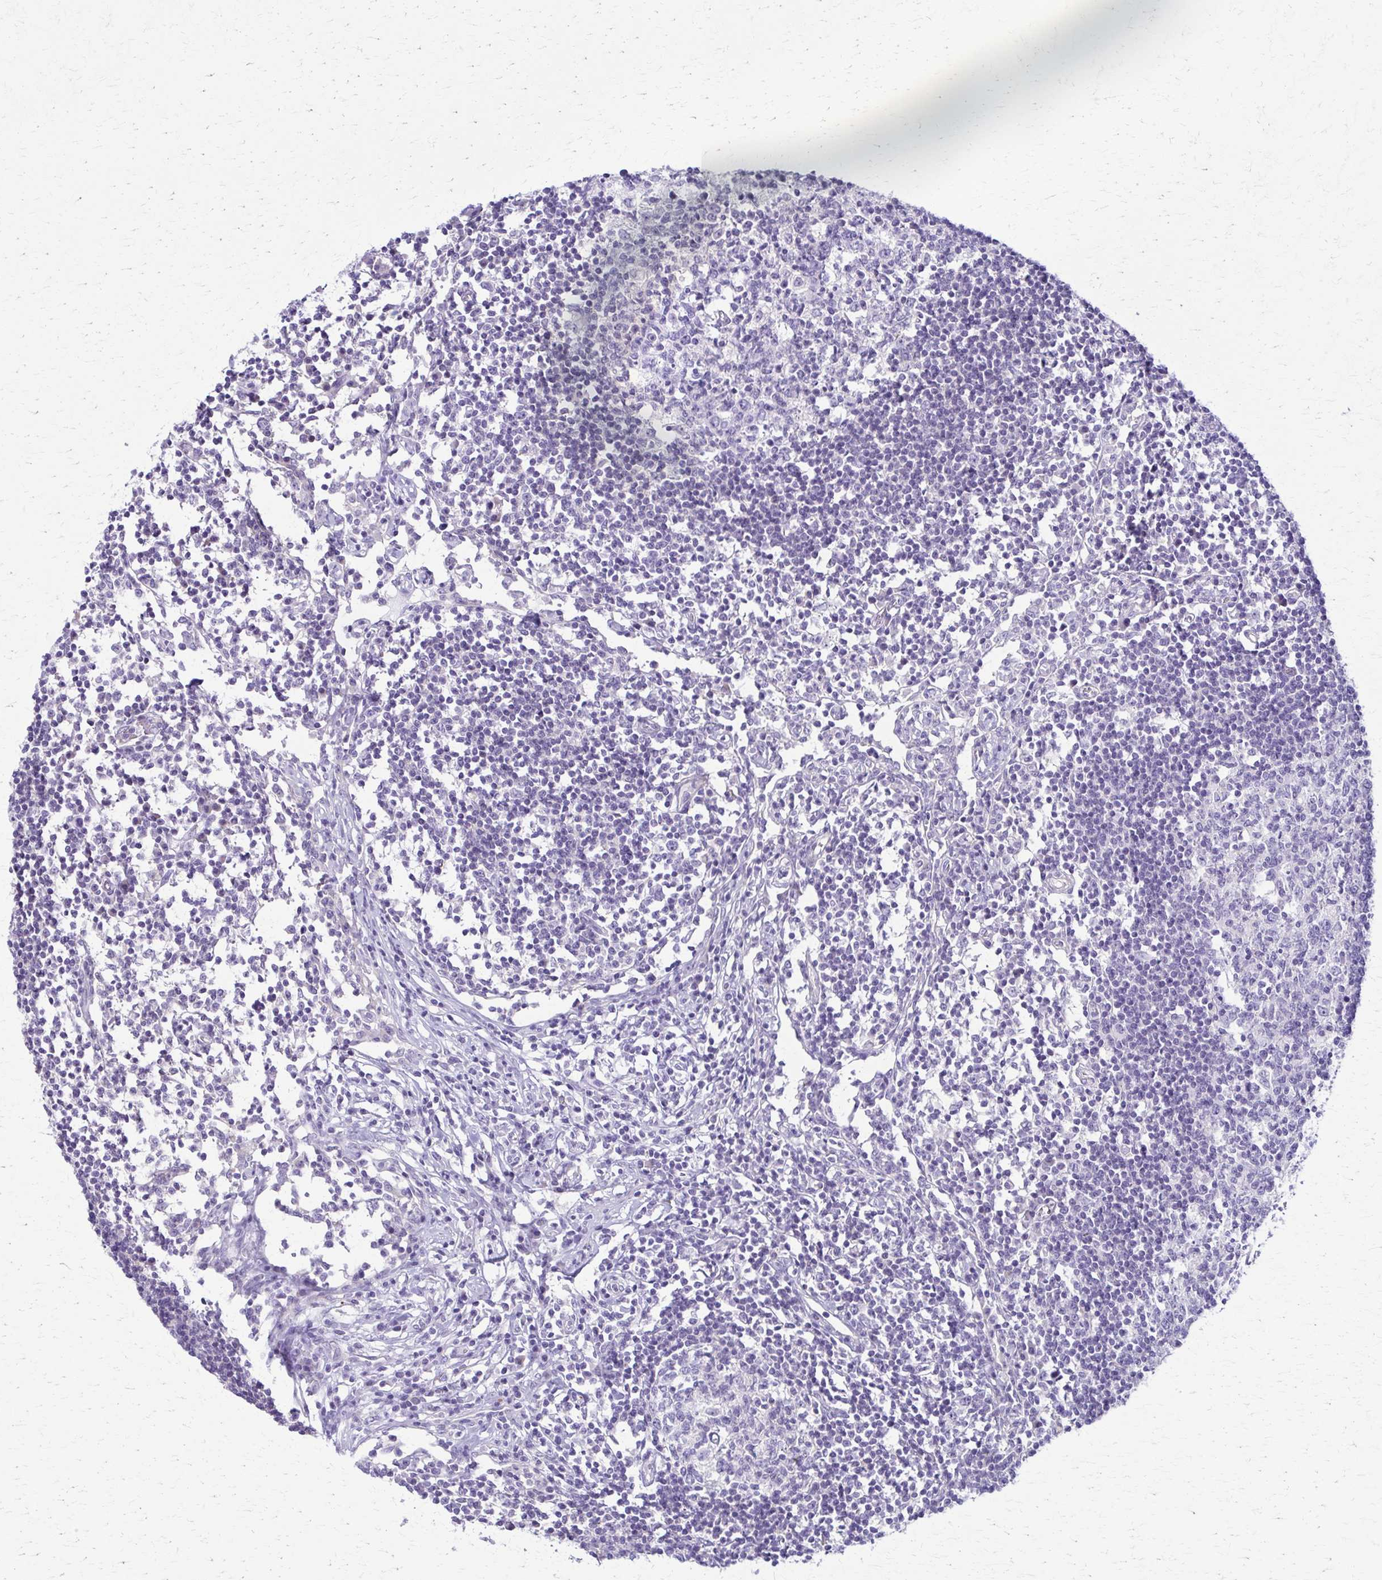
{"staining": {"intensity": "negative", "quantity": "none", "location": "none"}, "tissue": "lymph node", "cell_type": "Germinal center cells", "image_type": "normal", "snomed": [{"axis": "morphology", "description": "Normal tissue, NOS"}, {"axis": "topography", "description": "Lymph node"}], "caption": "IHC histopathology image of normal lymph node stained for a protein (brown), which reveals no positivity in germinal center cells. (Immunohistochemistry, brightfield microscopy, high magnification).", "gene": "DSP", "patient": {"sex": "male", "age": 67}}